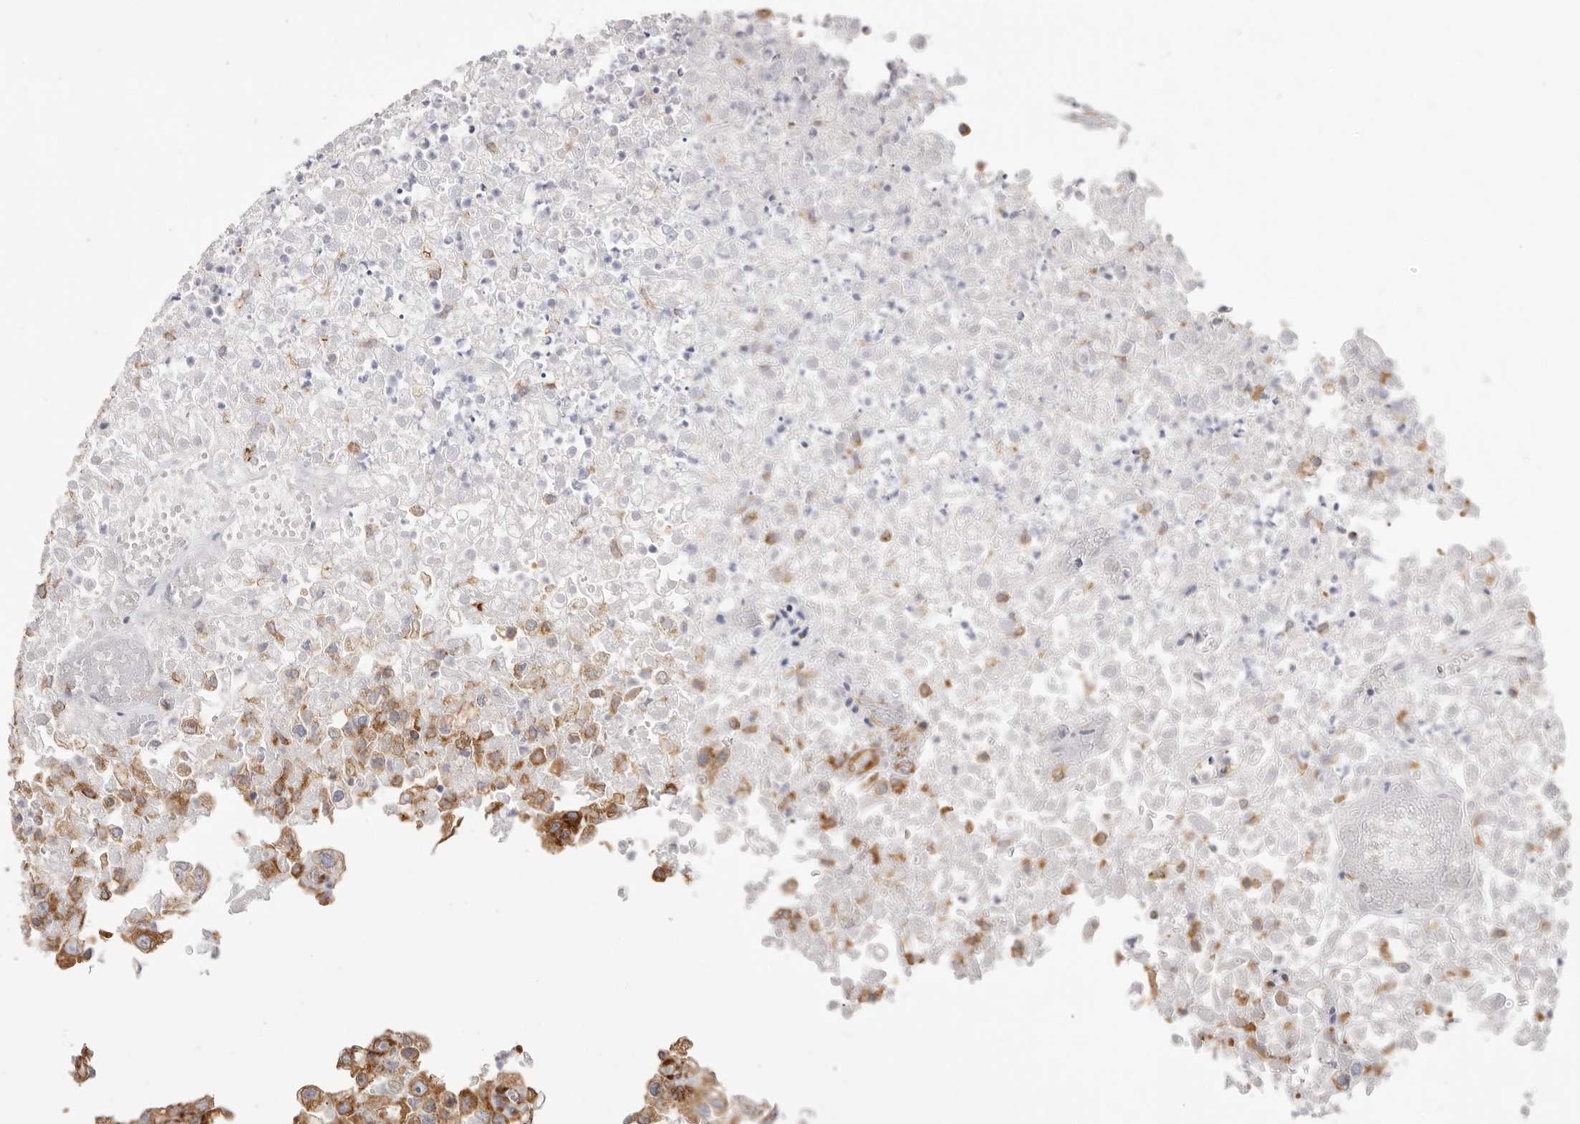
{"staining": {"intensity": "moderate", "quantity": ">75%", "location": "cytoplasmic/membranous"}, "tissue": "renal cancer", "cell_type": "Tumor cells", "image_type": "cancer", "snomed": [{"axis": "morphology", "description": "Adenocarcinoma, NOS"}, {"axis": "topography", "description": "Kidney"}], "caption": "This is an image of immunohistochemistry staining of adenocarcinoma (renal), which shows moderate staining in the cytoplasmic/membranous of tumor cells.", "gene": "SERBP1", "patient": {"sex": "female", "age": 54}}